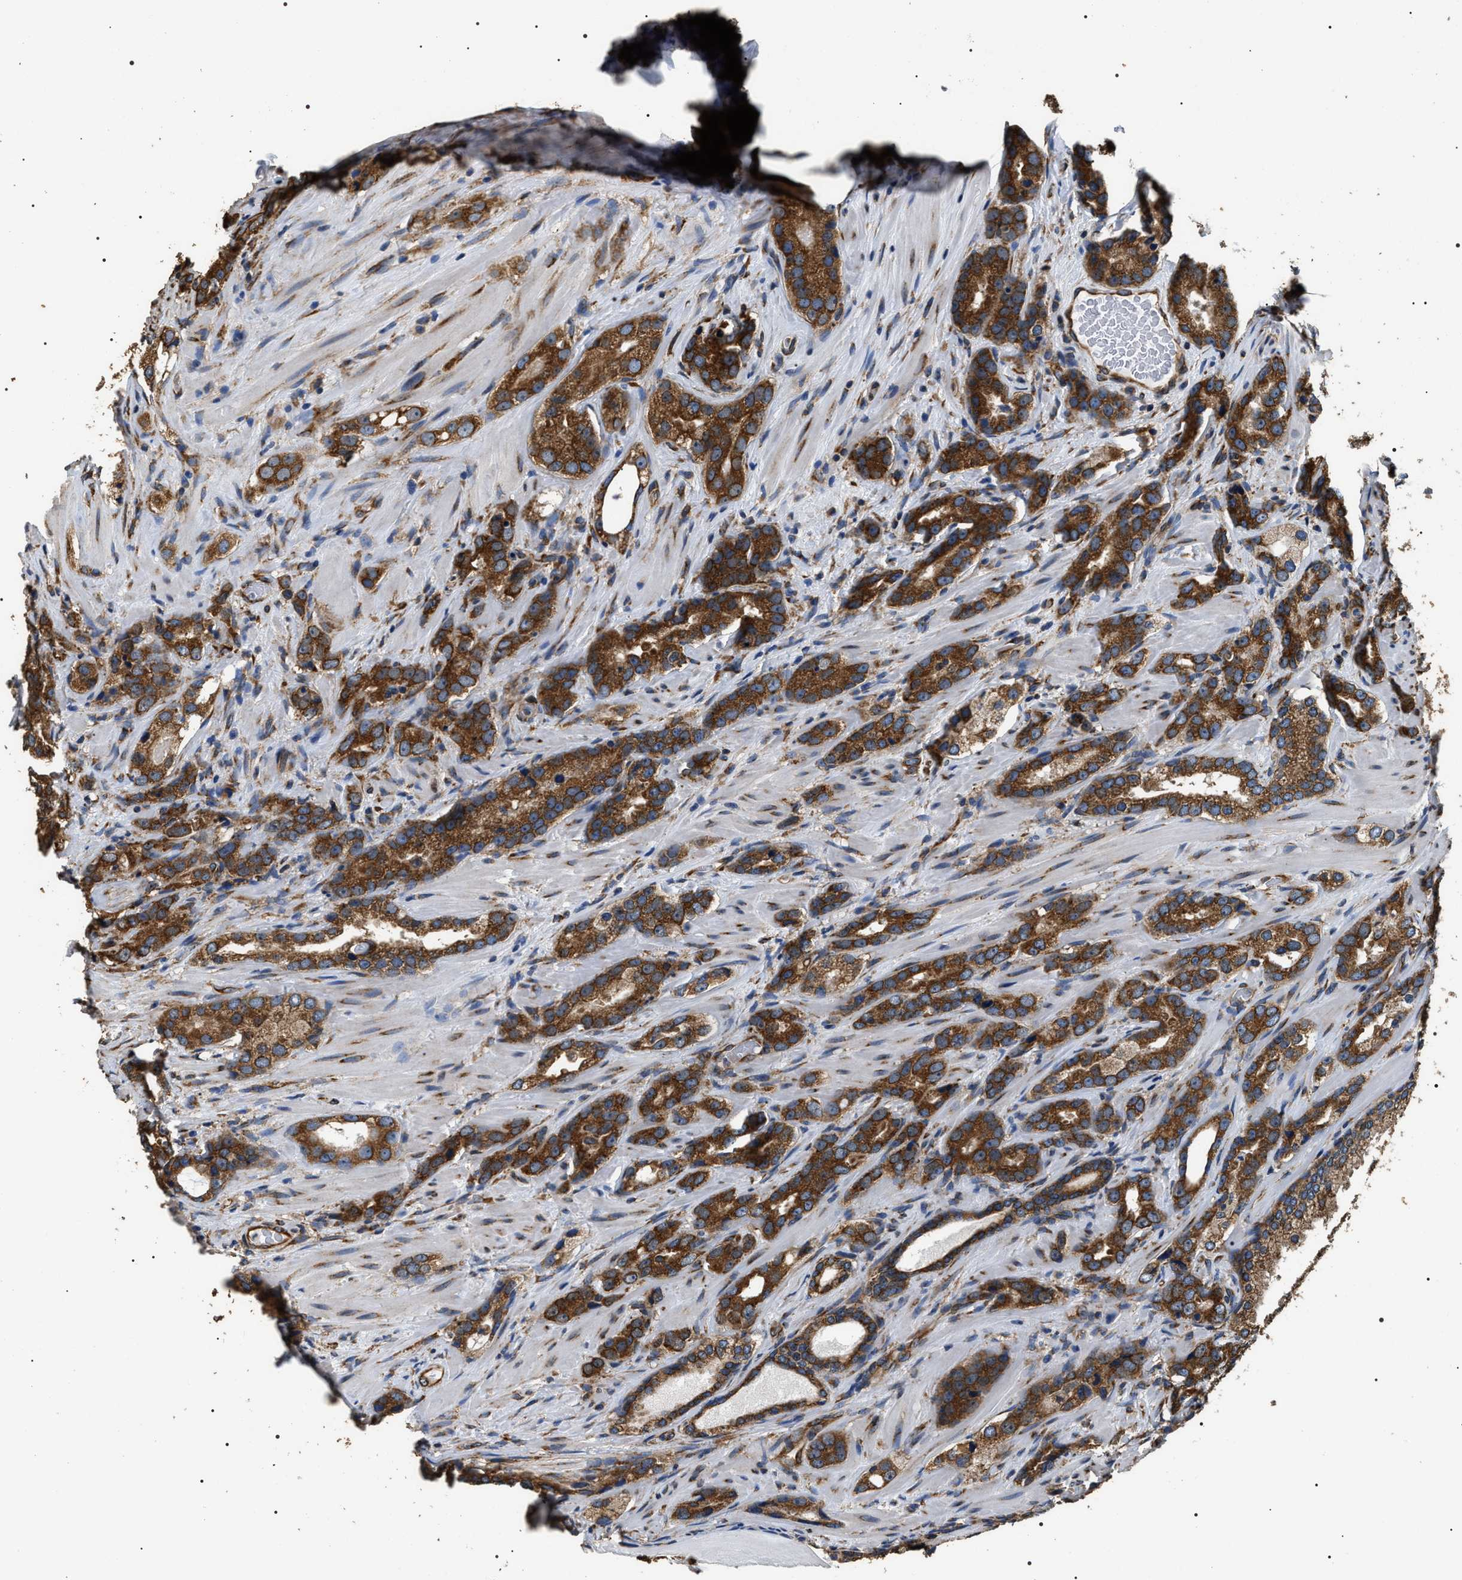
{"staining": {"intensity": "strong", "quantity": ">75%", "location": "cytoplasmic/membranous"}, "tissue": "prostate cancer", "cell_type": "Tumor cells", "image_type": "cancer", "snomed": [{"axis": "morphology", "description": "Adenocarcinoma, High grade"}, {"axis": "topography", "description": "Prostate"}], "caption": "This photomicrograph displays adenocarcinoma (high-grade) (prostate) stained with immunohistochemistry (IHC) to label a protein in brown. The cytoplasmic/membranous of tumor cells show strong positivity for the protein. Nuclei are counter-stained blue.", "gene": "KTN1", "patient": {"sex": "male", "age": 63}}